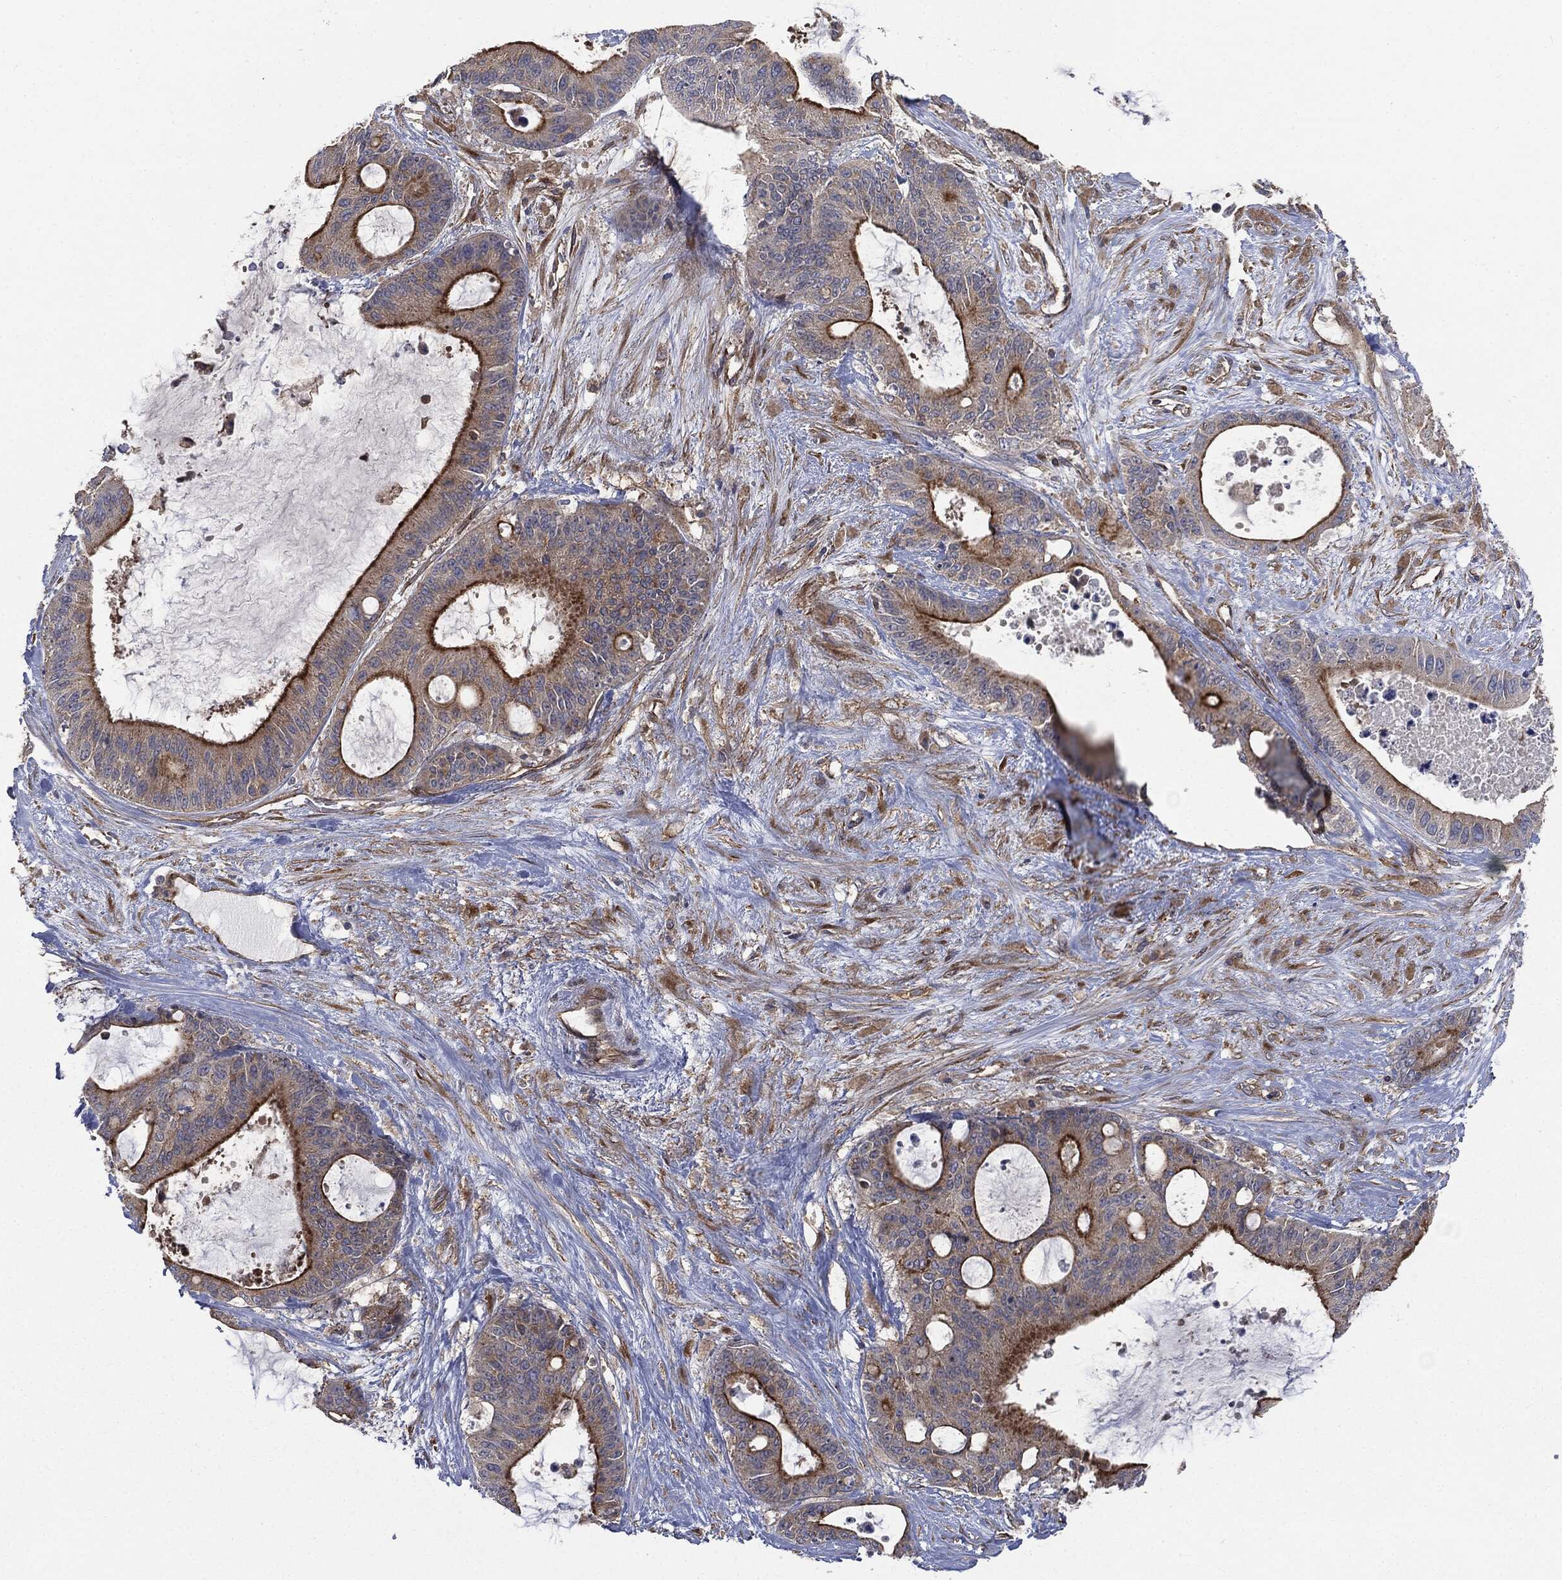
{"staining": {"intensity": "strong", "quantity": "25%-75%", "location": "cytoplasmic/membranous"}, "tissue": "liver cancer", "cell_type": "Tumor cells", "image_type": "cancer", "snomed": [{"axis": "morphology", "description": "Normal tissue, NOS"}, {"axis": "morphology", "description": "Cholangiocarcinoma"}, {"axis": "topography", "description": "Liver"}, {"axis": "topography", "description": "Peripheral nerve tissue"}], "caption": "Immunohistochemical staining of human liver cancer (cholangiocarcinoma) exhibits high levels of strong cytoplasmic/membranous protein positivity in about 25%-75% of tumor cells.", "gene": "EPS15L1", "patient": {"sex": "female", "age": 73}}